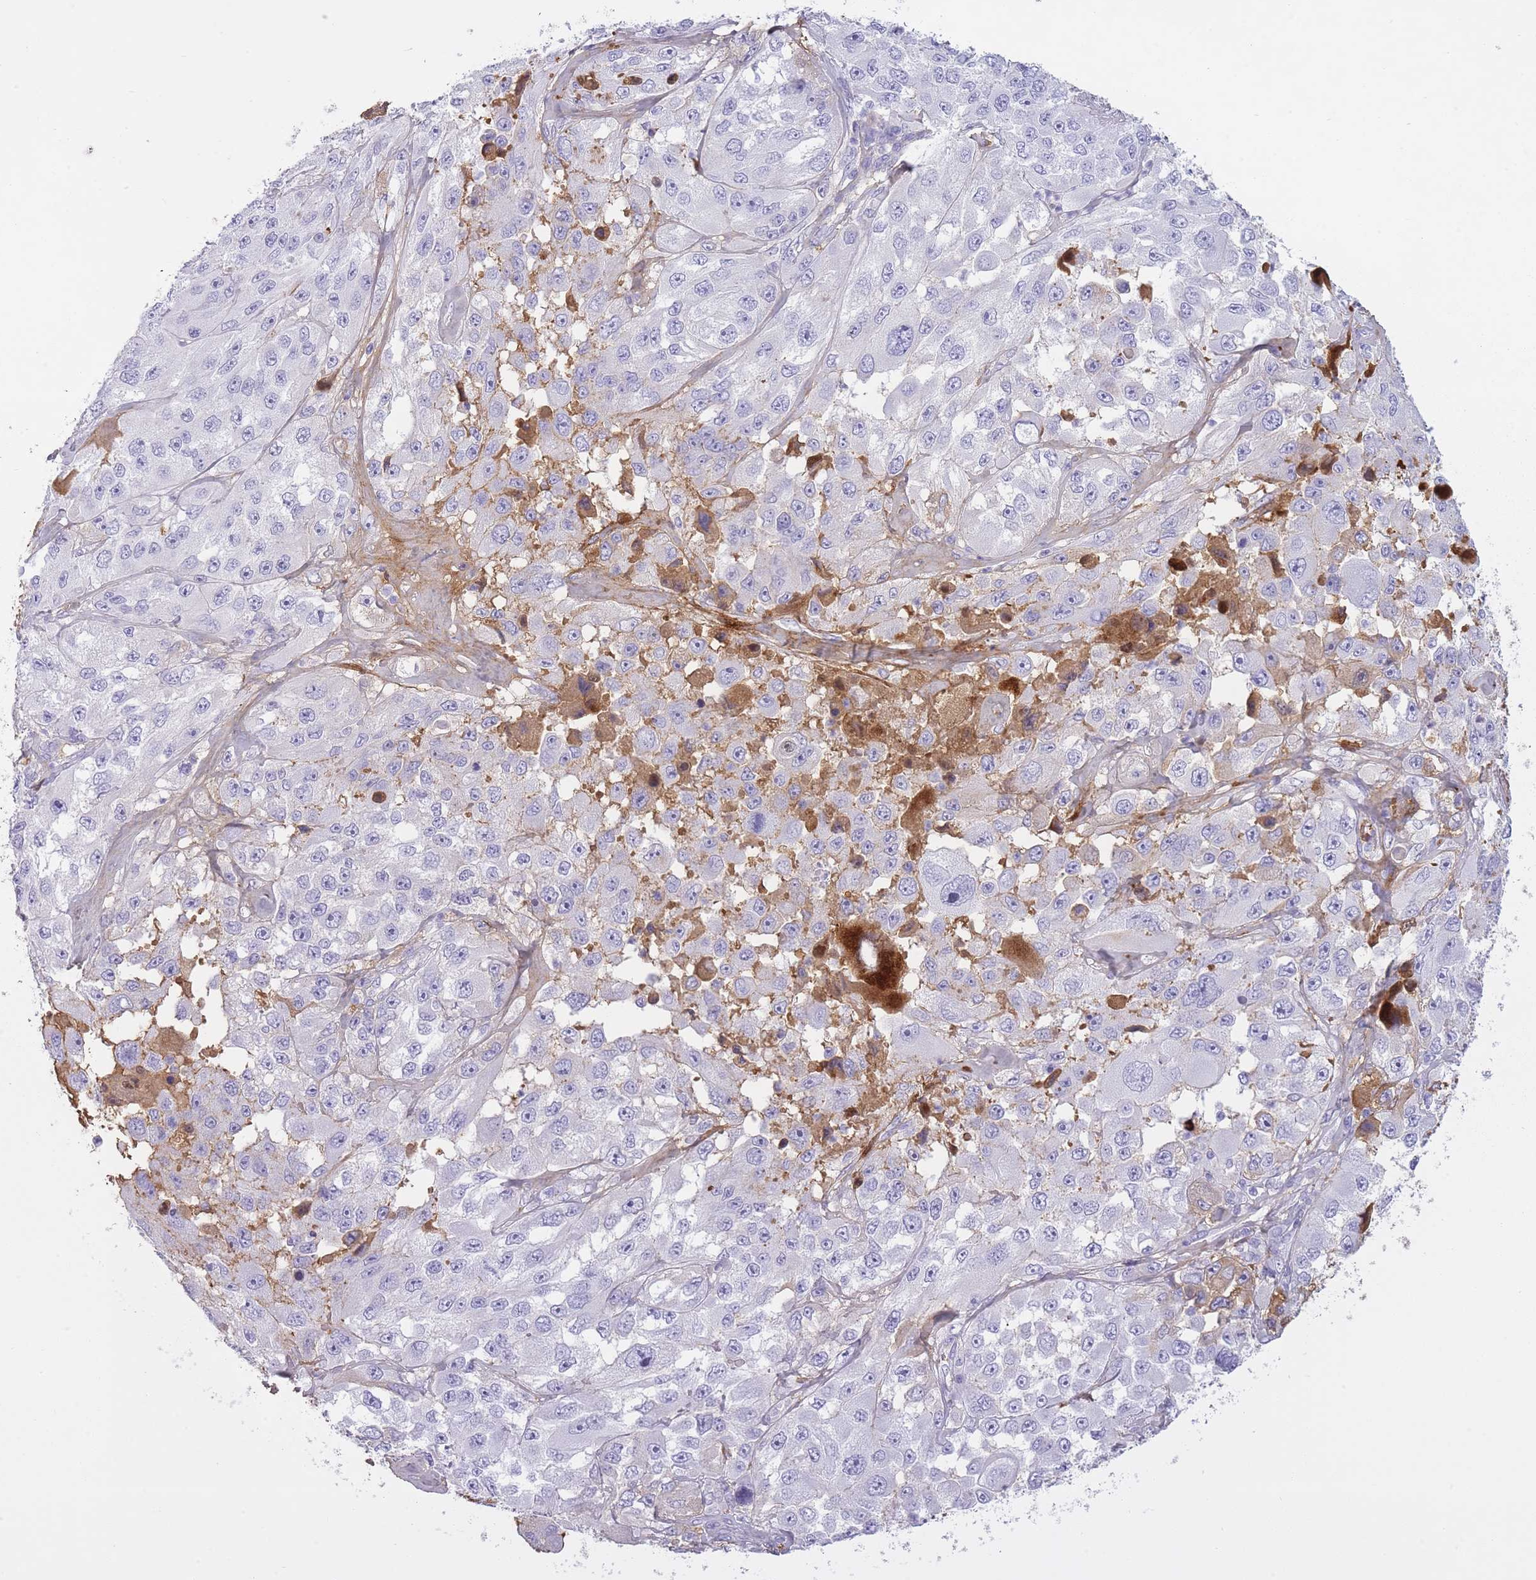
{"staining": {"intensity": "negative", "quantity": "none", "location": "none"}, "tissue": "melanoma", "cell_type": "Tumor cells", "image_type": "cancer", "snomed": [{"axis": "morphology", "description": "Malignant melanoma, Metastatic site"}, {"axis": "topography", "description": "Lymph node"}], "caption": "Immunohistochemical staining of melanoma shows no significant expression in tumor cells.", "gene": "AP3S2", "patient": {"sex": "male", "age": 62}}